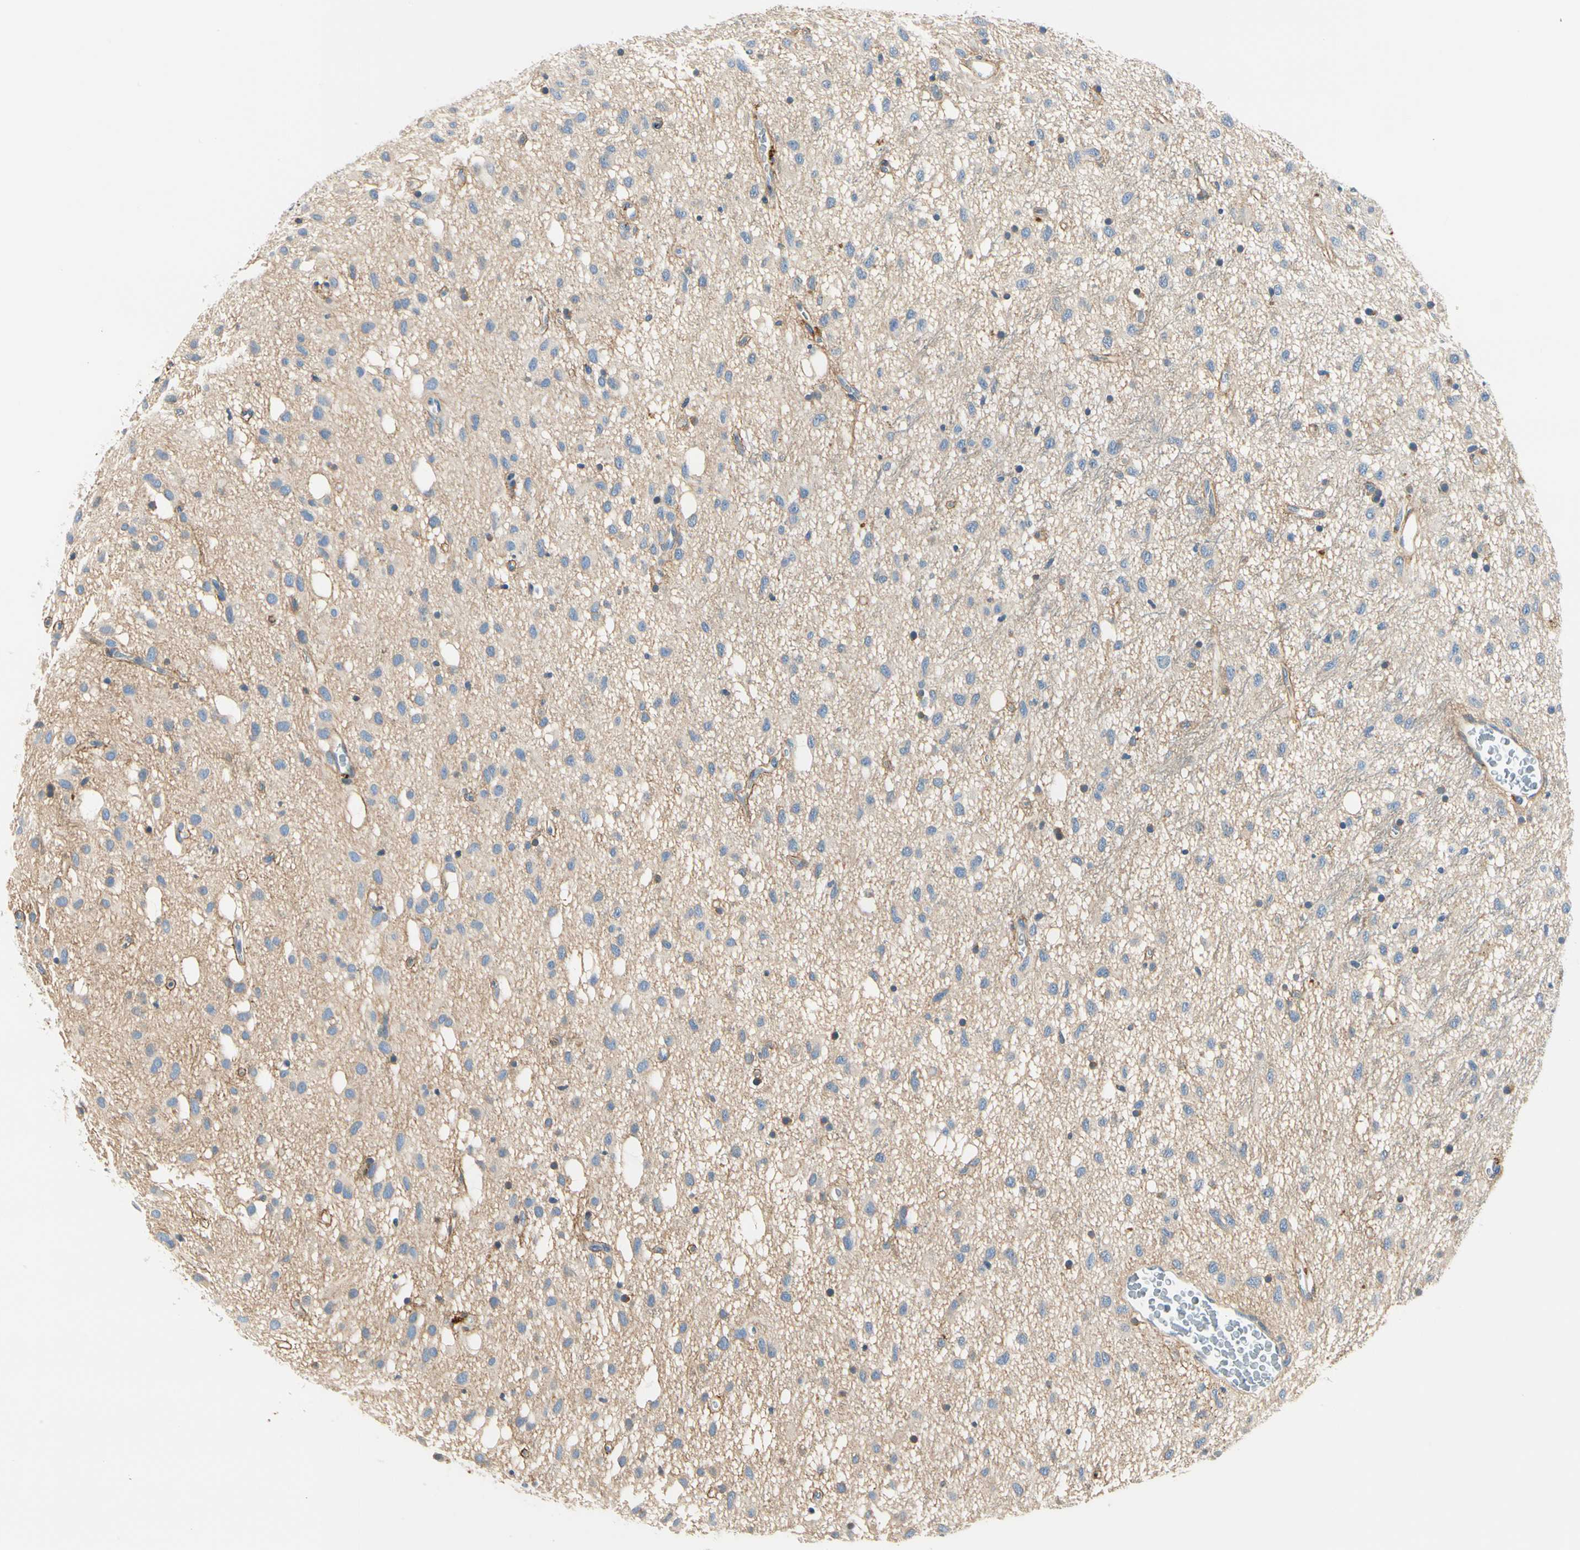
{"staining": {"intensity": "weak", "quantity": ">75%", "location": "cytoplasmic/membranous"}, "tissue": "glioma", "cell_type": "Tumor cells", "image_type": "cancer", "snomed": [{"axis": "morphology", "description": "Glioma, malignant, Low grade"}, {"axis": "topography", "description": "Brain"}], "caption": "Approximately >75% of tumor cells in glioma exhibit weak cytoplasmic/membranous protein positivity as visualized by brown immunohistochemical staining.", "gene": "TGFBR3", "patient": {"sex": "male", "age": 77}}